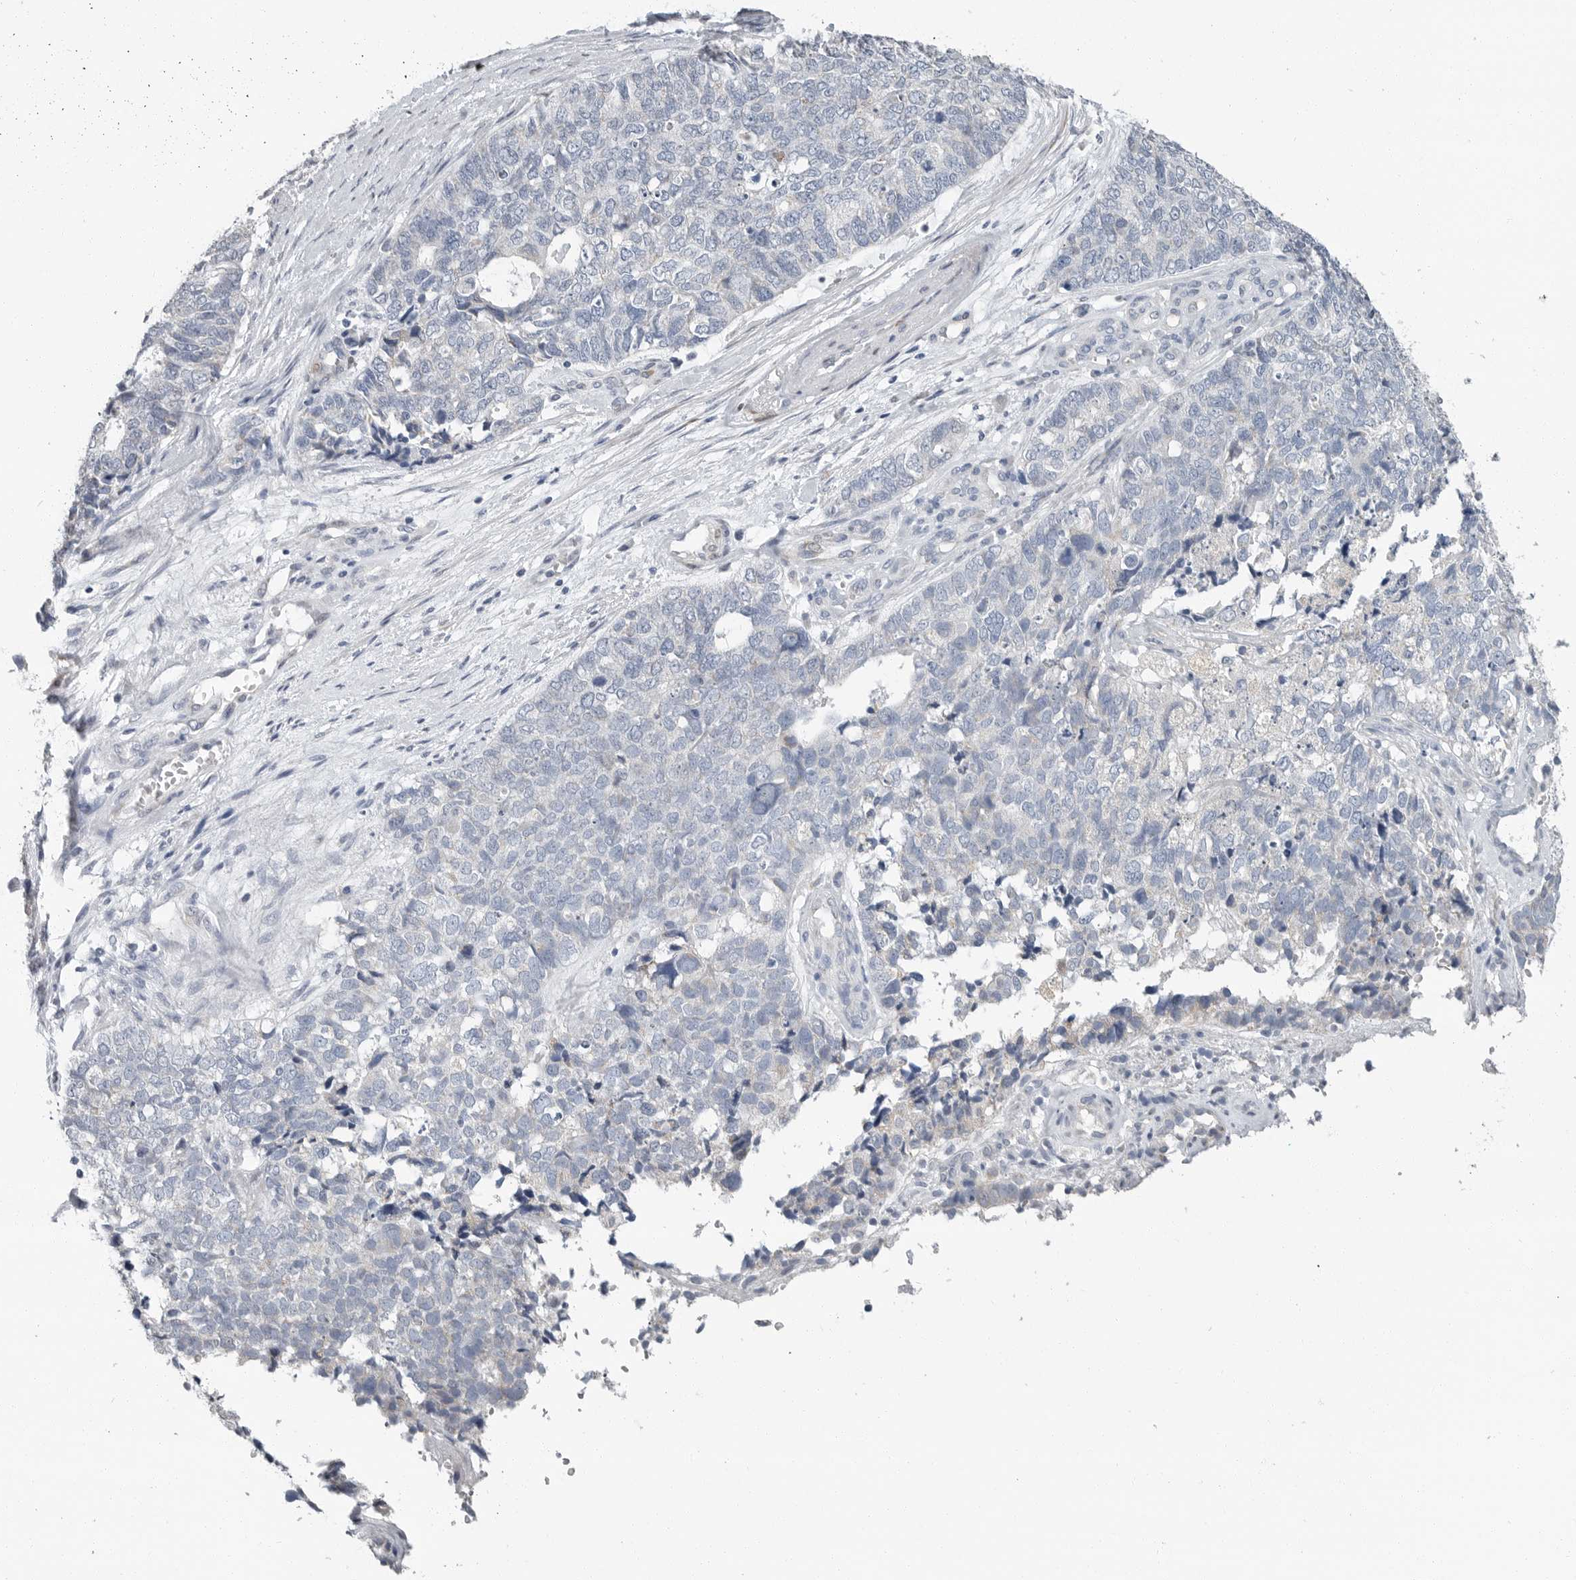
{"staining": {"intensity": "negative", "quantity": "none", "location": "none"}, "tissue": "cervical cancer", "cell_type": "Tumor cells", "image_type": "cancer", "snomed": [{"axis": "morphology", "description": "Squamous cell carcinoma, NOS"}, {"axis": "topography", "description": "Cervix"}], "caption": "The image shows no significant expression in tumor cells of squamous cell carcinoma (cervical). Nuclei are stained in blue.", "gene": "PLN", "patient": {"sex": "female", "age": 63}}